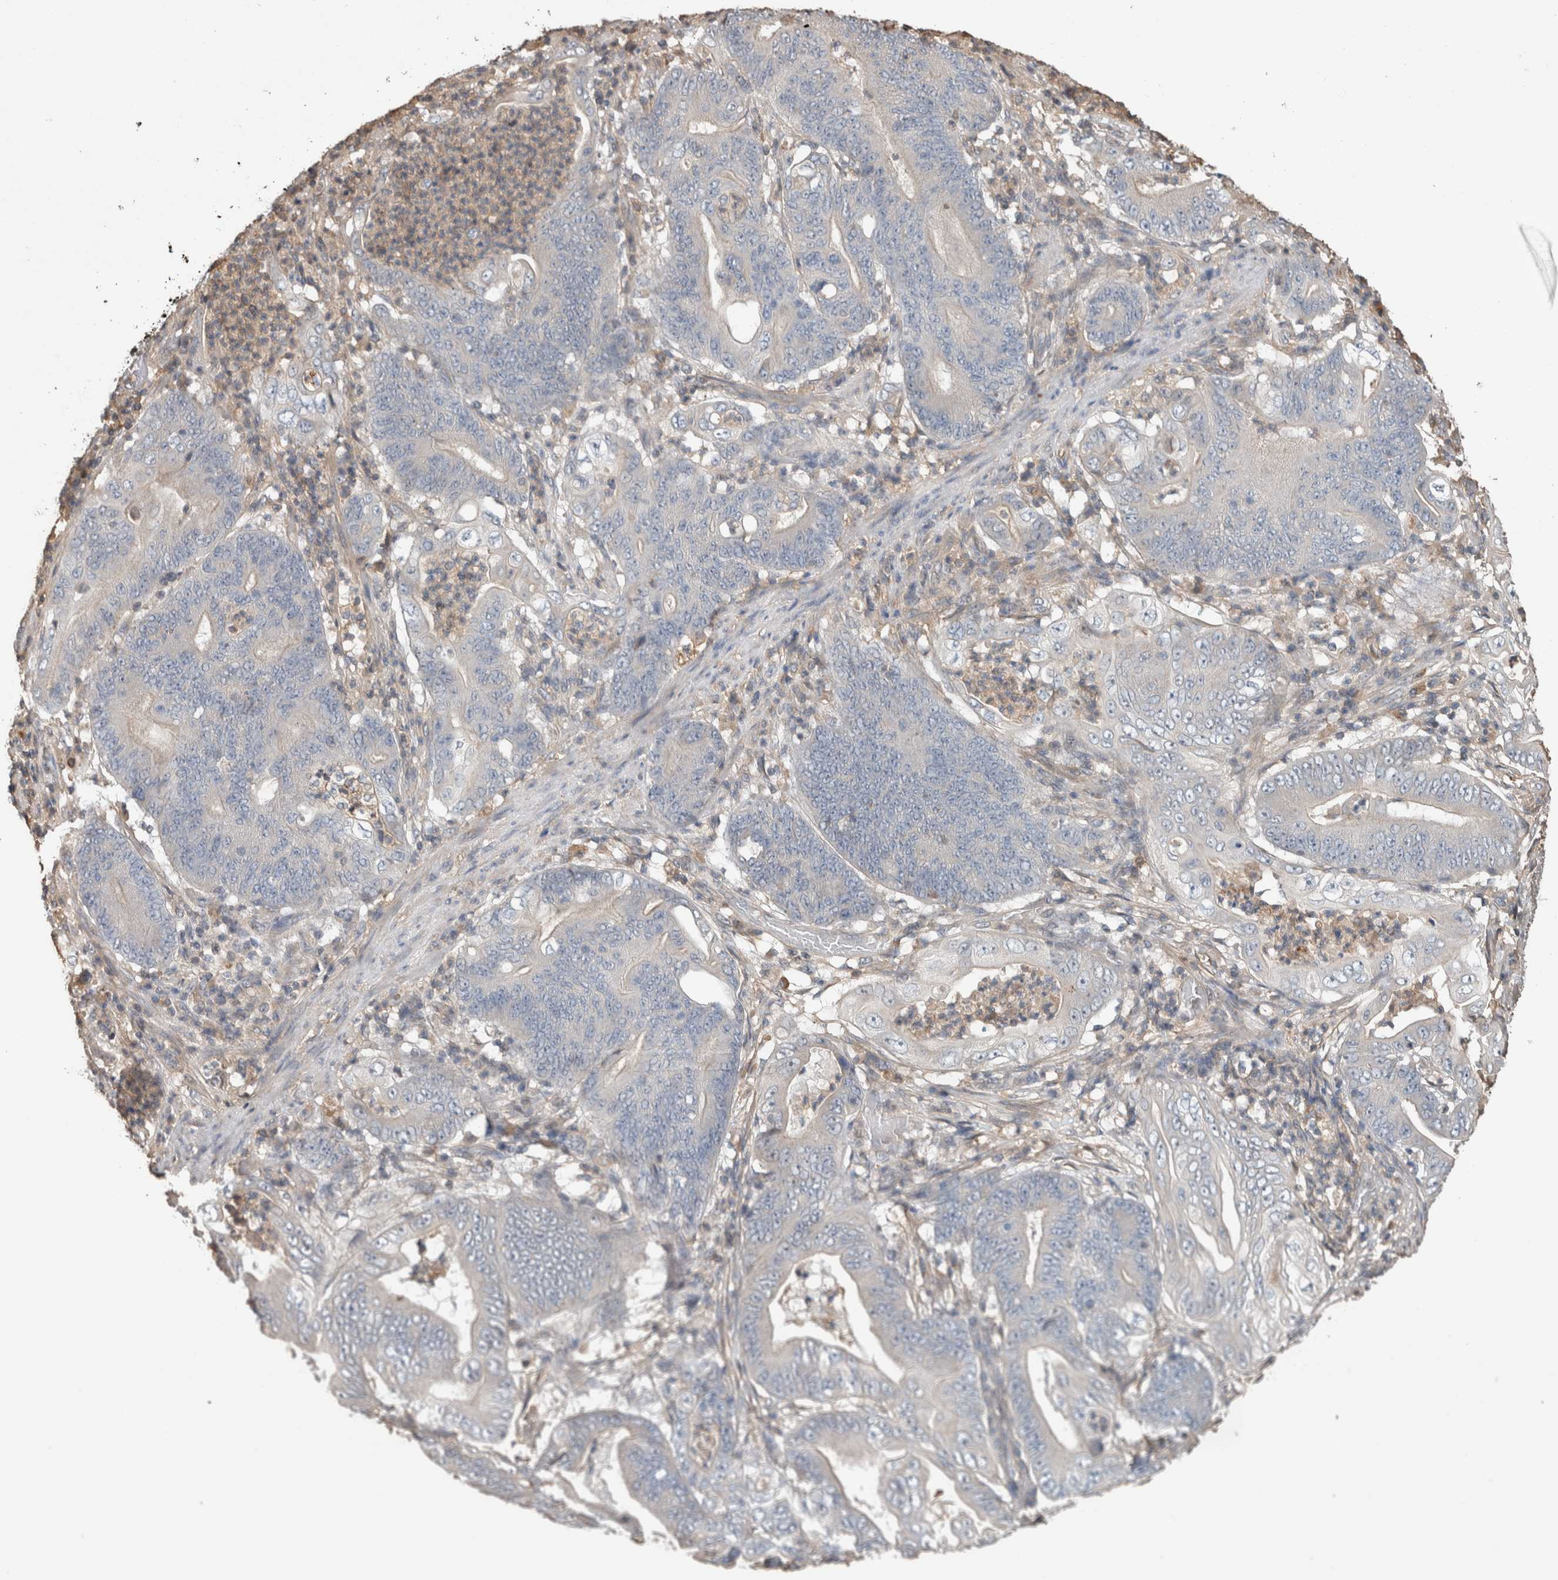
{"staining": {"intensity": "negative", "quantity": "none", "location": "none"}, "tissue": "stomach cancer", "cell_type": "Tumor cells", "image_type": "cancer", "snomed": [{"axis": "morphology", "description": "Adenocarcinoma, NOS"}, {"axis": "topography", "description": "Stomach"}], "caption": "DAB immunohistochemical staining of human stomach cancer (adenocarcinoma) displays no significant staining in tumor cells.", "gene": "TRIM5", "patient": {"sex": "female", "age": 73}}